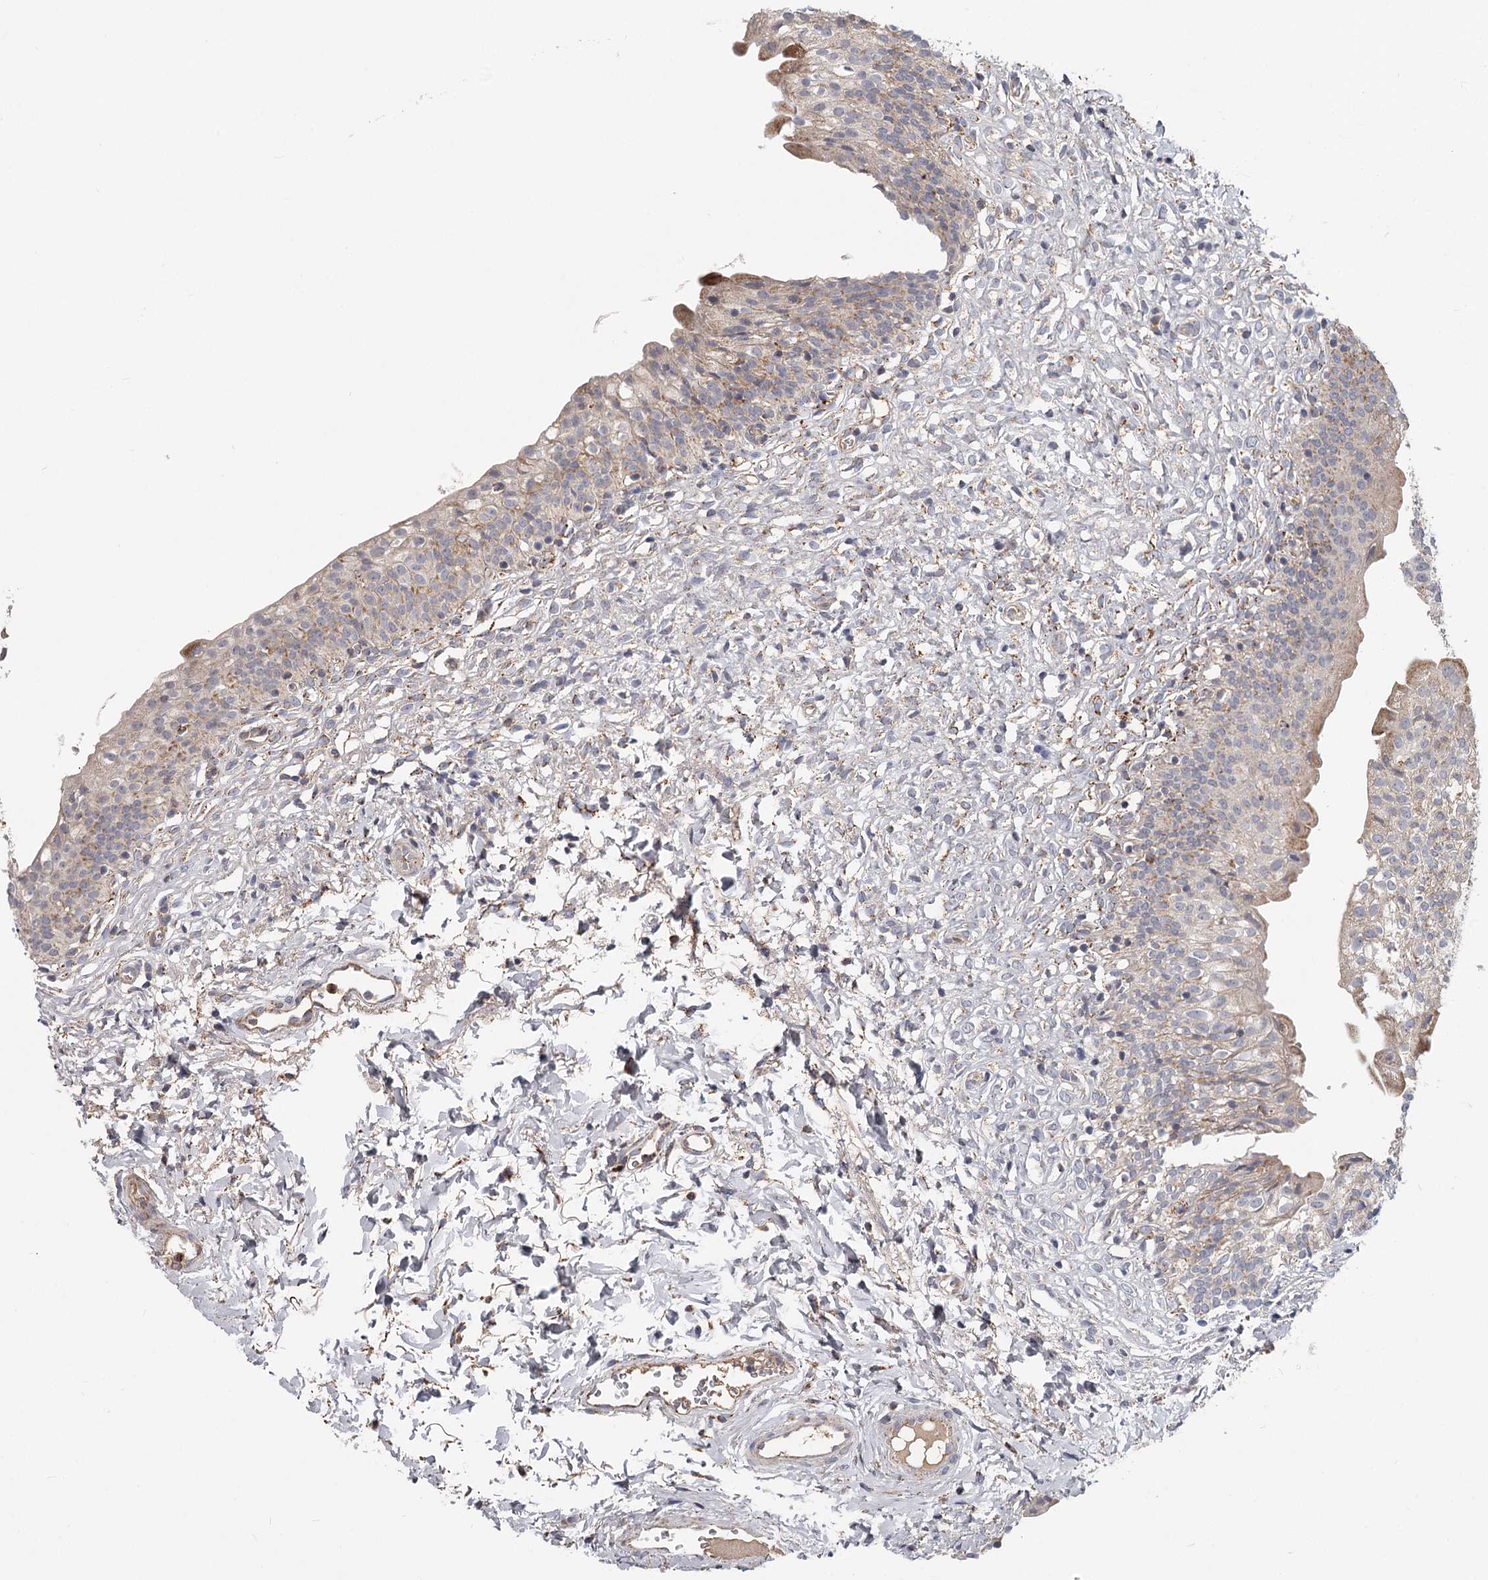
{"staining": {"intensity": "moderate", "quantity": "25%-75%", "location": "cytoplasmic/membranous"}, "tissue": "urinary bladder", "cell_type": "Urothelial cells", "image_type": "normal", "snomed": [{"axis": "morphology", "description": "Normal tissue, NOS"}, {"axis": "topography", "description": "Urinary bladder"}], "caption": "Immunohistochemical staining of unremarkable urinary bladder demonstrates 25%-75% levels of moderate cytoplasmic/membranous protein positivity in about 25%-75% of urothelial cells. (Brightfield microscopy of DAB IHC at high magnification).", "gene": "CDC123", "patient": {"sex": "male", "age": 55}}